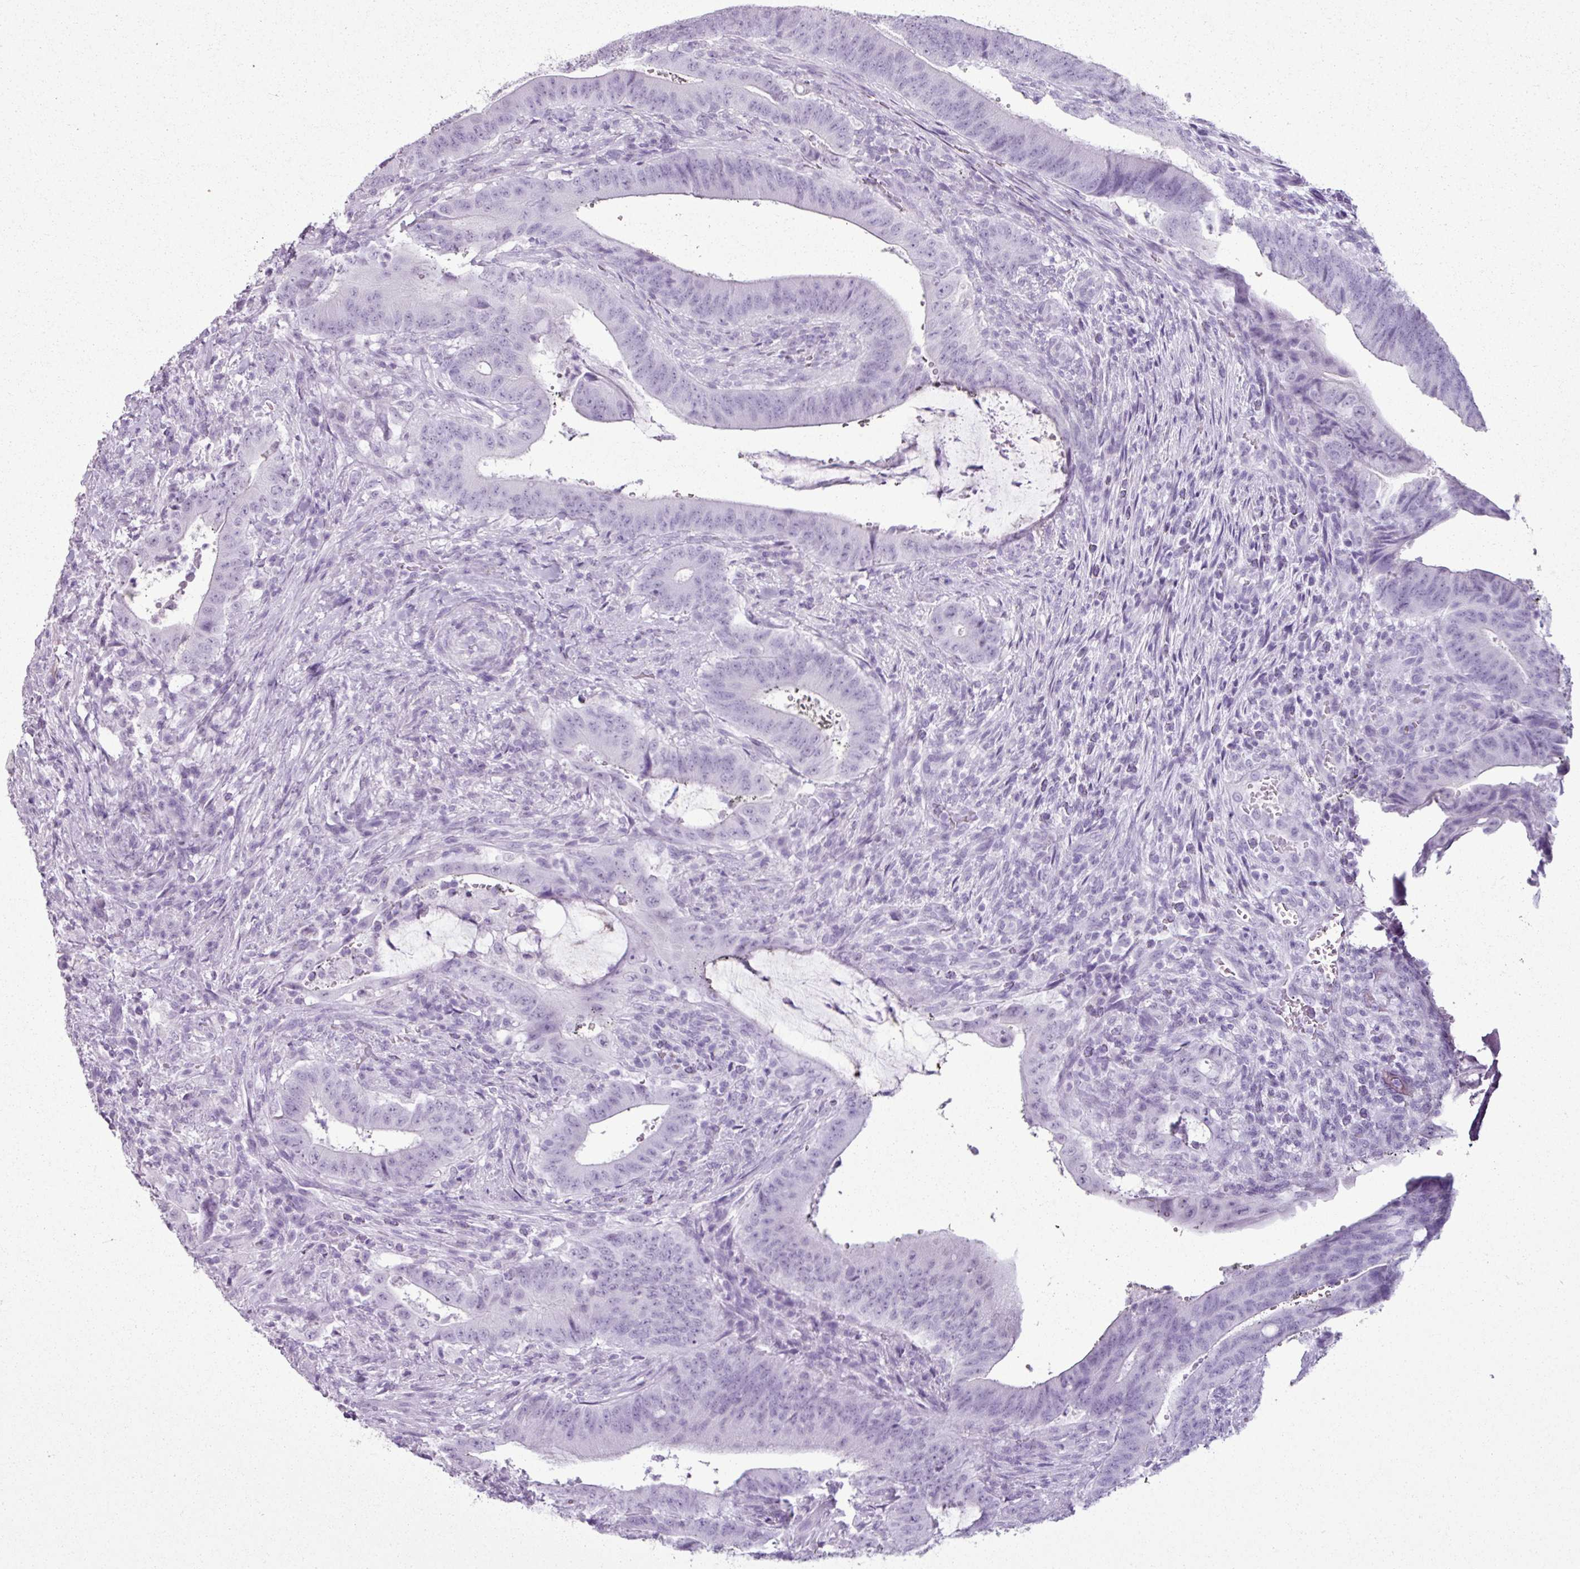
{"staining": {"intensity": "negative", "quantity": "none", "location": "none"}, "tissue": "colorectal cancer", "cell_type": "Tumor cells", "image_type": "cancer", "snomed": [{"axis": "morphology", "description": "Adenocarcinoma, NOS"}, {"axis": "topography", "description": "Colon"}], "caption": "Human colorectal adenocarcinoma stained for a protein using immunohistochemistry (IHC) shows no staining in tumor cells.", "gene": "SCT", "patient": {"sex": "female", "age": 43}}